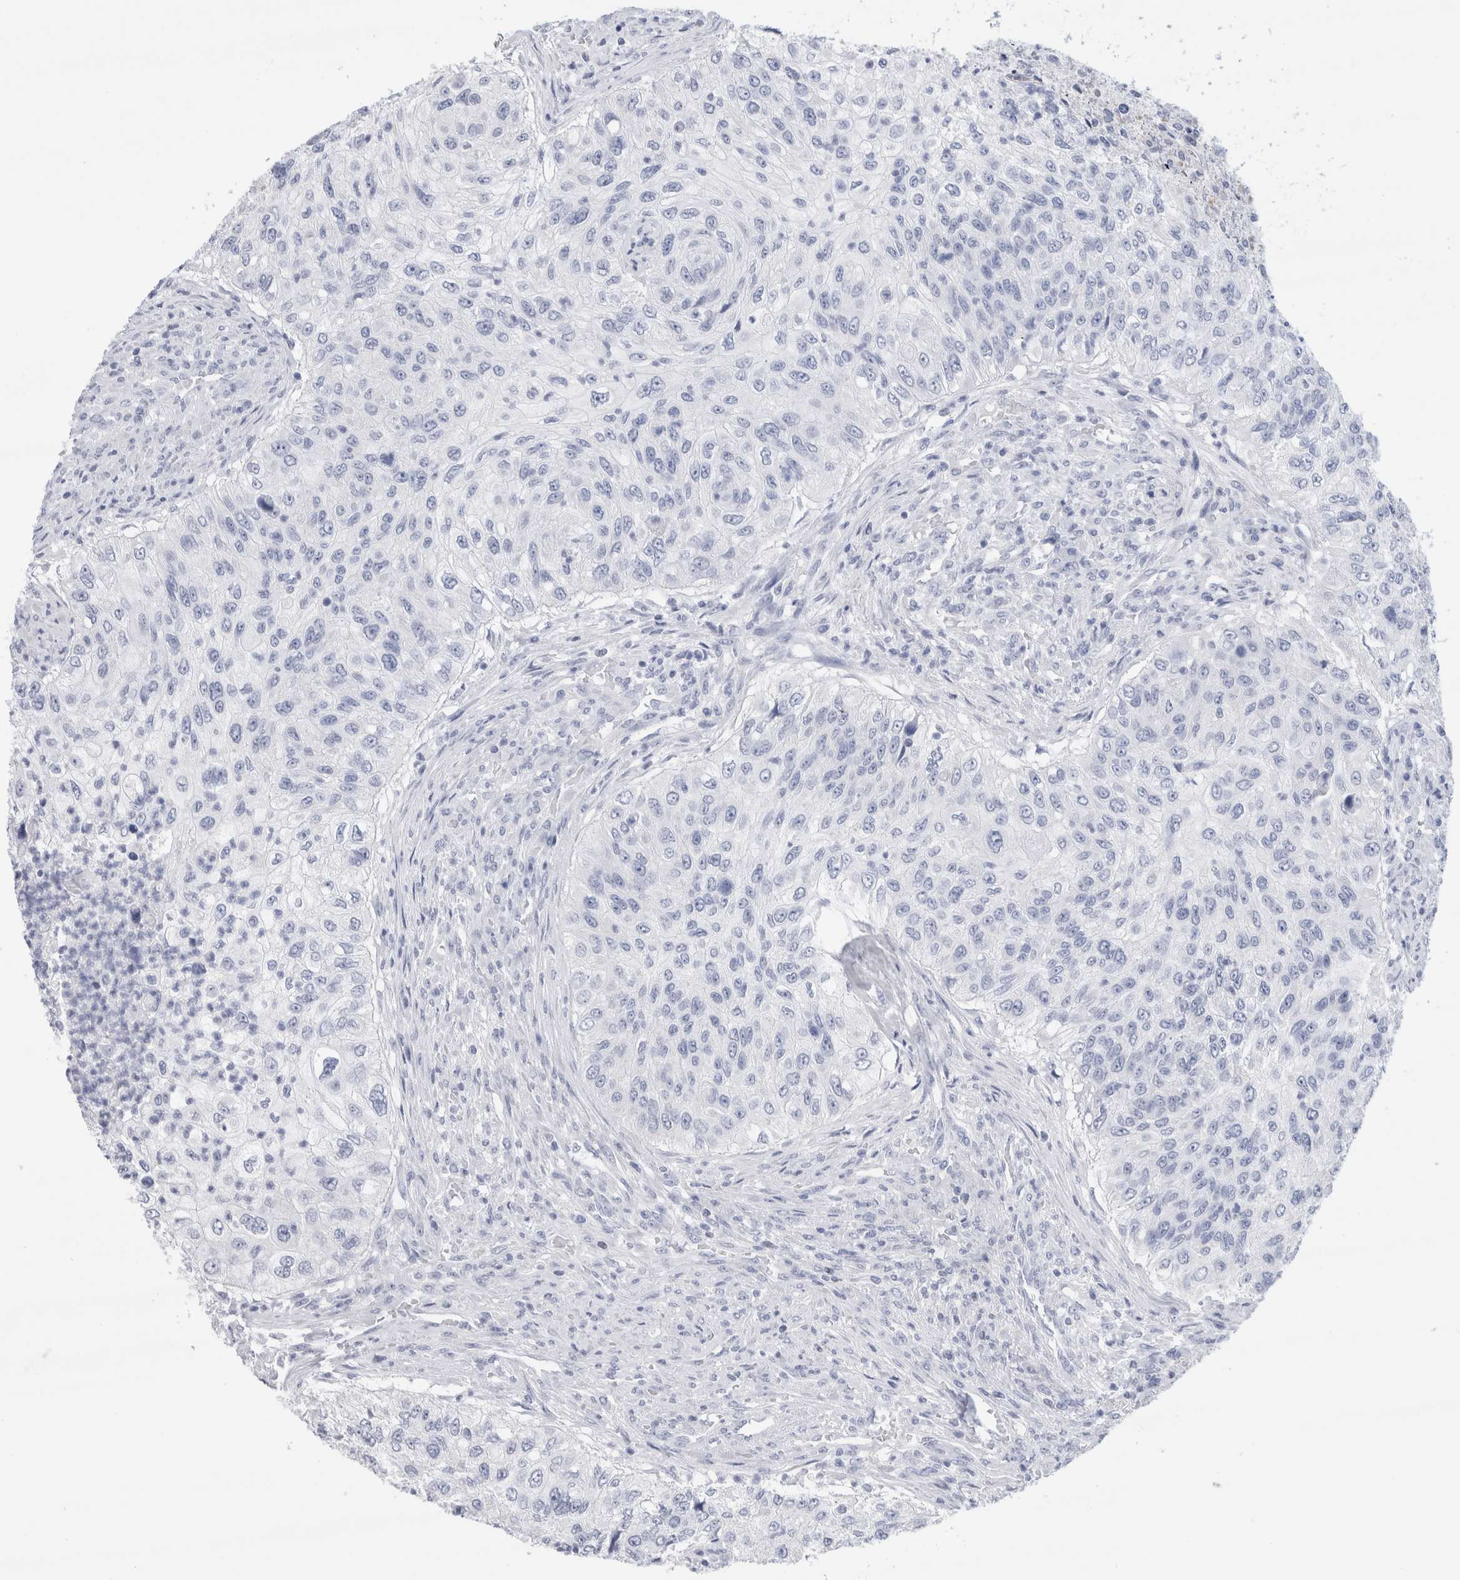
{"staining": {"intensity": "negative", "quantity": "none", "location": "none"}, "tissue": "urothelial cancer", "cell_type": "Tumor cells", "image_type": "cancer", "snomed": [{"axis": "morphology", "description": "Urothelial carcinoma, High grade"}, {"axis": "topography", "description": "Urinary bladder"}], "caption": "Urothelial carcinoma (high-grade) stained for a protein using IHC reveals no staining tumor cells.", "gene": "ECHDC2", "patient": {"sex": "female", "age": 60}}